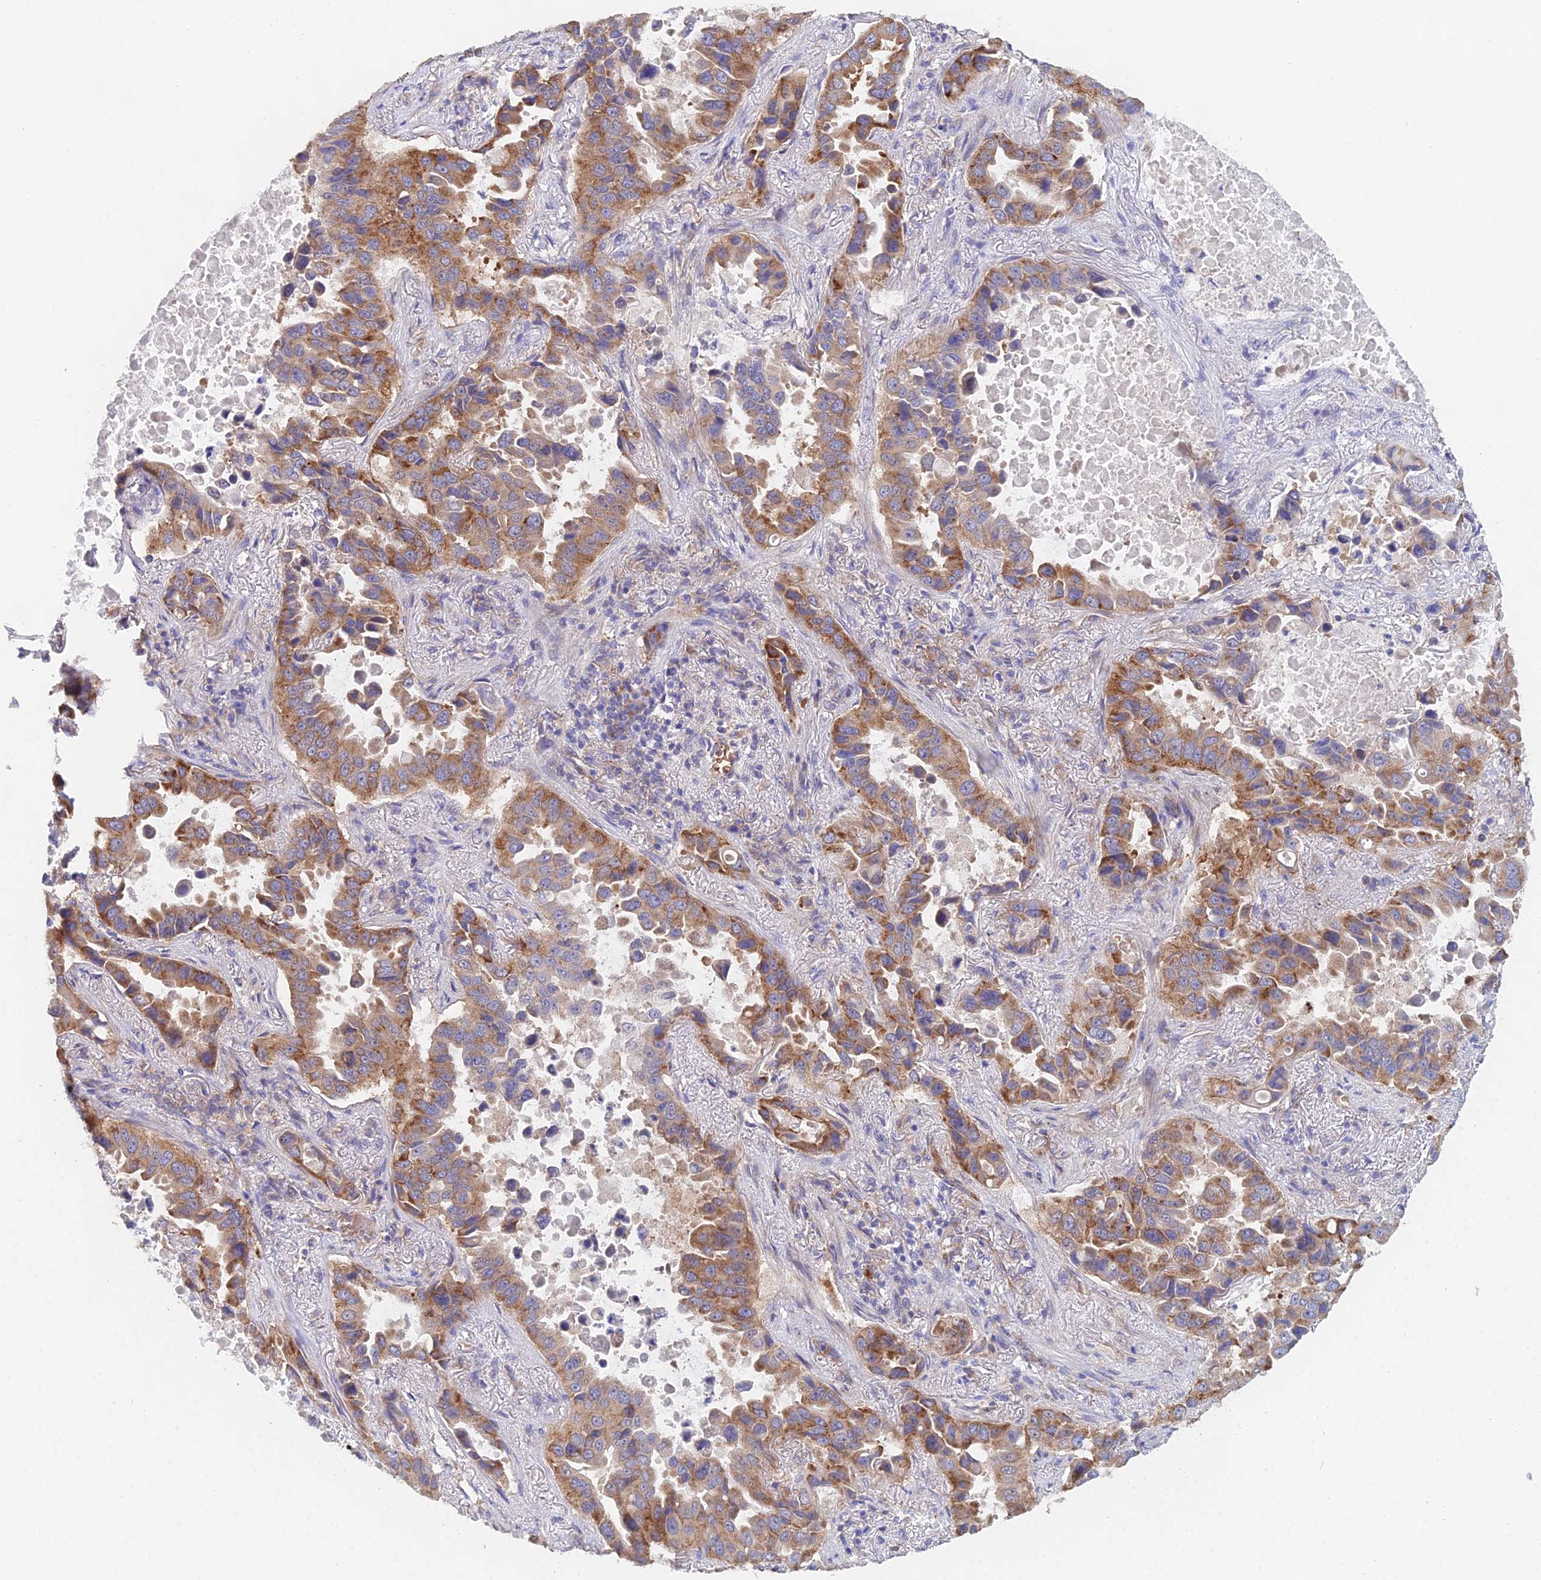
{"staining": {"intensity": "moderate", "quantity": ">75%", "location": "cytoplasmic/membranous"}, "tissue": "lung cancer", "cell_type": "Tumor cells", "image_type": "cancer", "snomed": [{"axis": "morphology", "description": "Adenocarcinoma, NOS"}, {"axis": "topography", "description": "Lung"}], "caption": "This histopathology image exhibits immunohistochemistry (IHC) staining of lung cancer (adenocarcinoma), with medium moderate cytoplasmic/membranous expression in approximately >75% of tumor cells.", "gene": "ELOF1", "patient": {"sex": "male", "age": 64}}